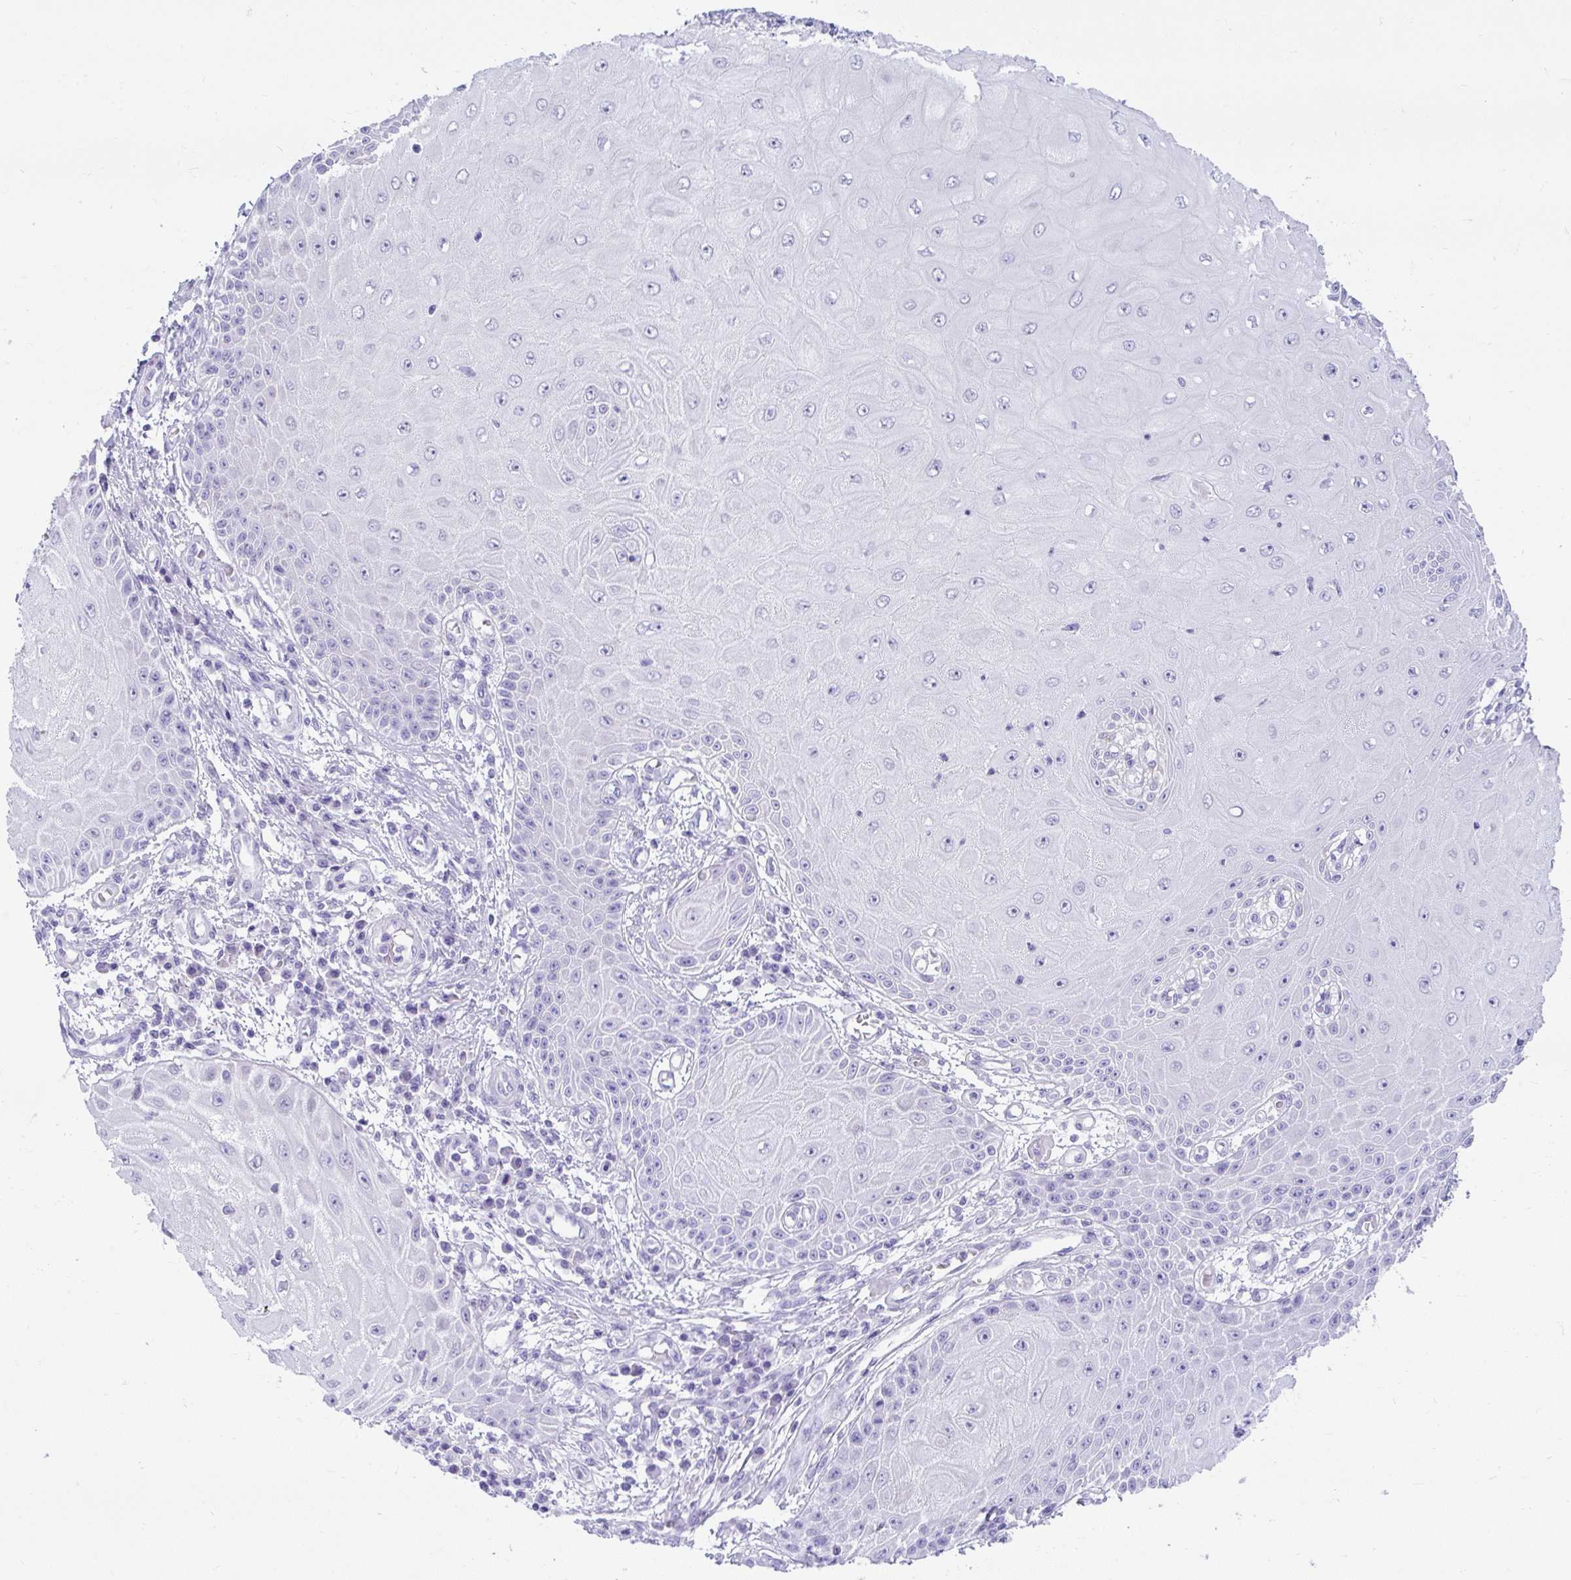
{"staining": {"intensity": "negative", "quantity": "none", "location": "none"}, "tissue": "skin cancer", "cell_type": "Tumor cells", "image_type": "cancer", "snomed": [{"axis": "morphology", "description": "Squamous cell carcinoma, NOS"}, {"axis": "topography", "description": "Skin"}, {"axis": "topography", "description": "Vulva"}], "caption": "Tumor cells show no significant protein staining in skin cancer.", "gene": "PSCA", "patient": {"sex": "female", "age": 44}}